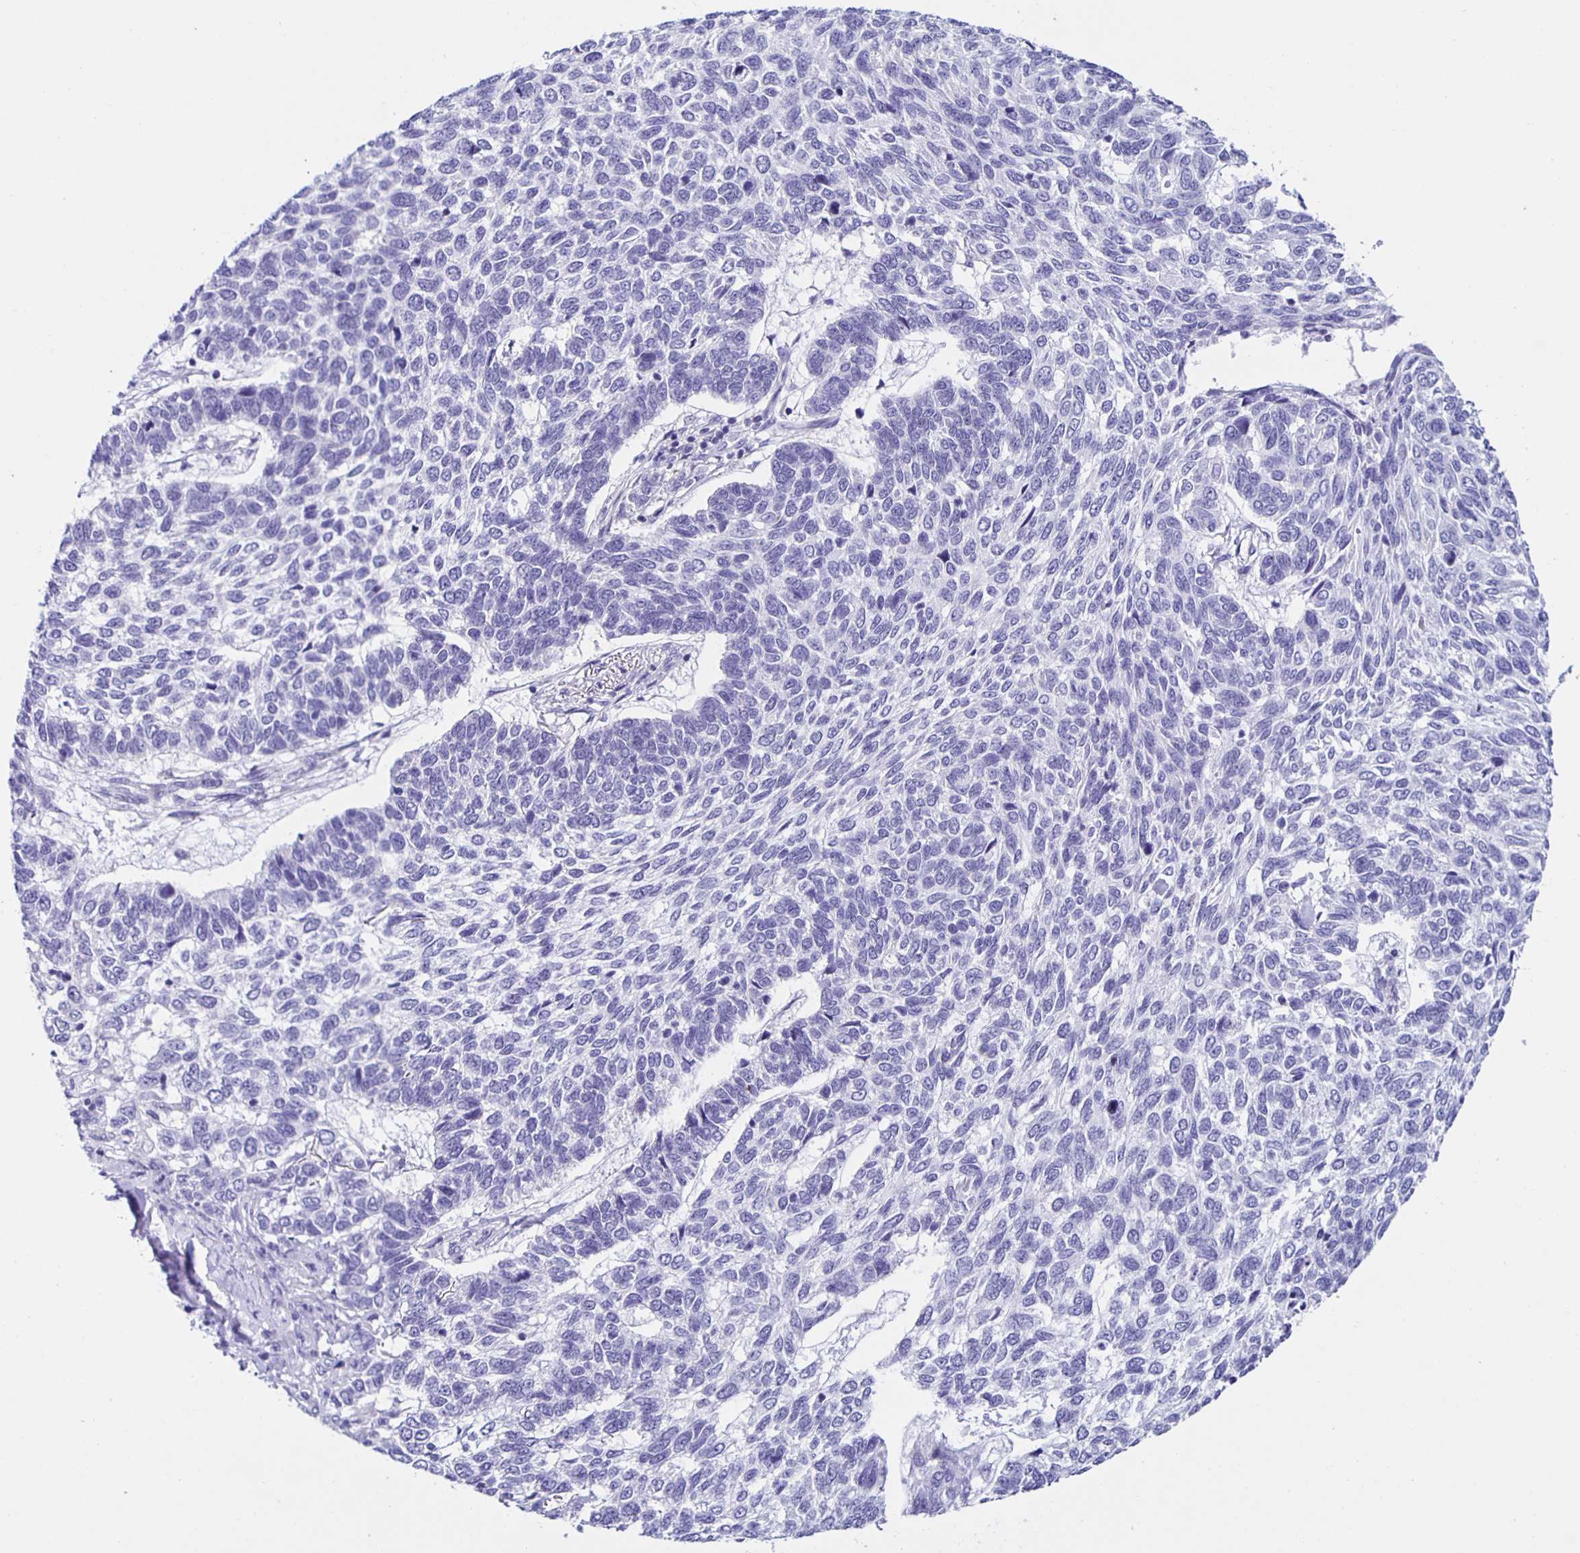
{"staining": {"intensity": "negative", "quantity": "none", "location": "none"}, "tissue": "skin cancer", "cell_type": "Tumor cells", "image_type": "cancer", "snomed": [{"axis": "morphology", "description": "Basal cell carcinoma"}, {"axis": "topography", "description": "Skin"}], "caption": "A histopathology image of skin cancer (basal cell carcinoma) stained for a protein displays no brown staining in tumor cells.", "gene": "AQP6", "patient": {"sex": "female", "age": 65}}